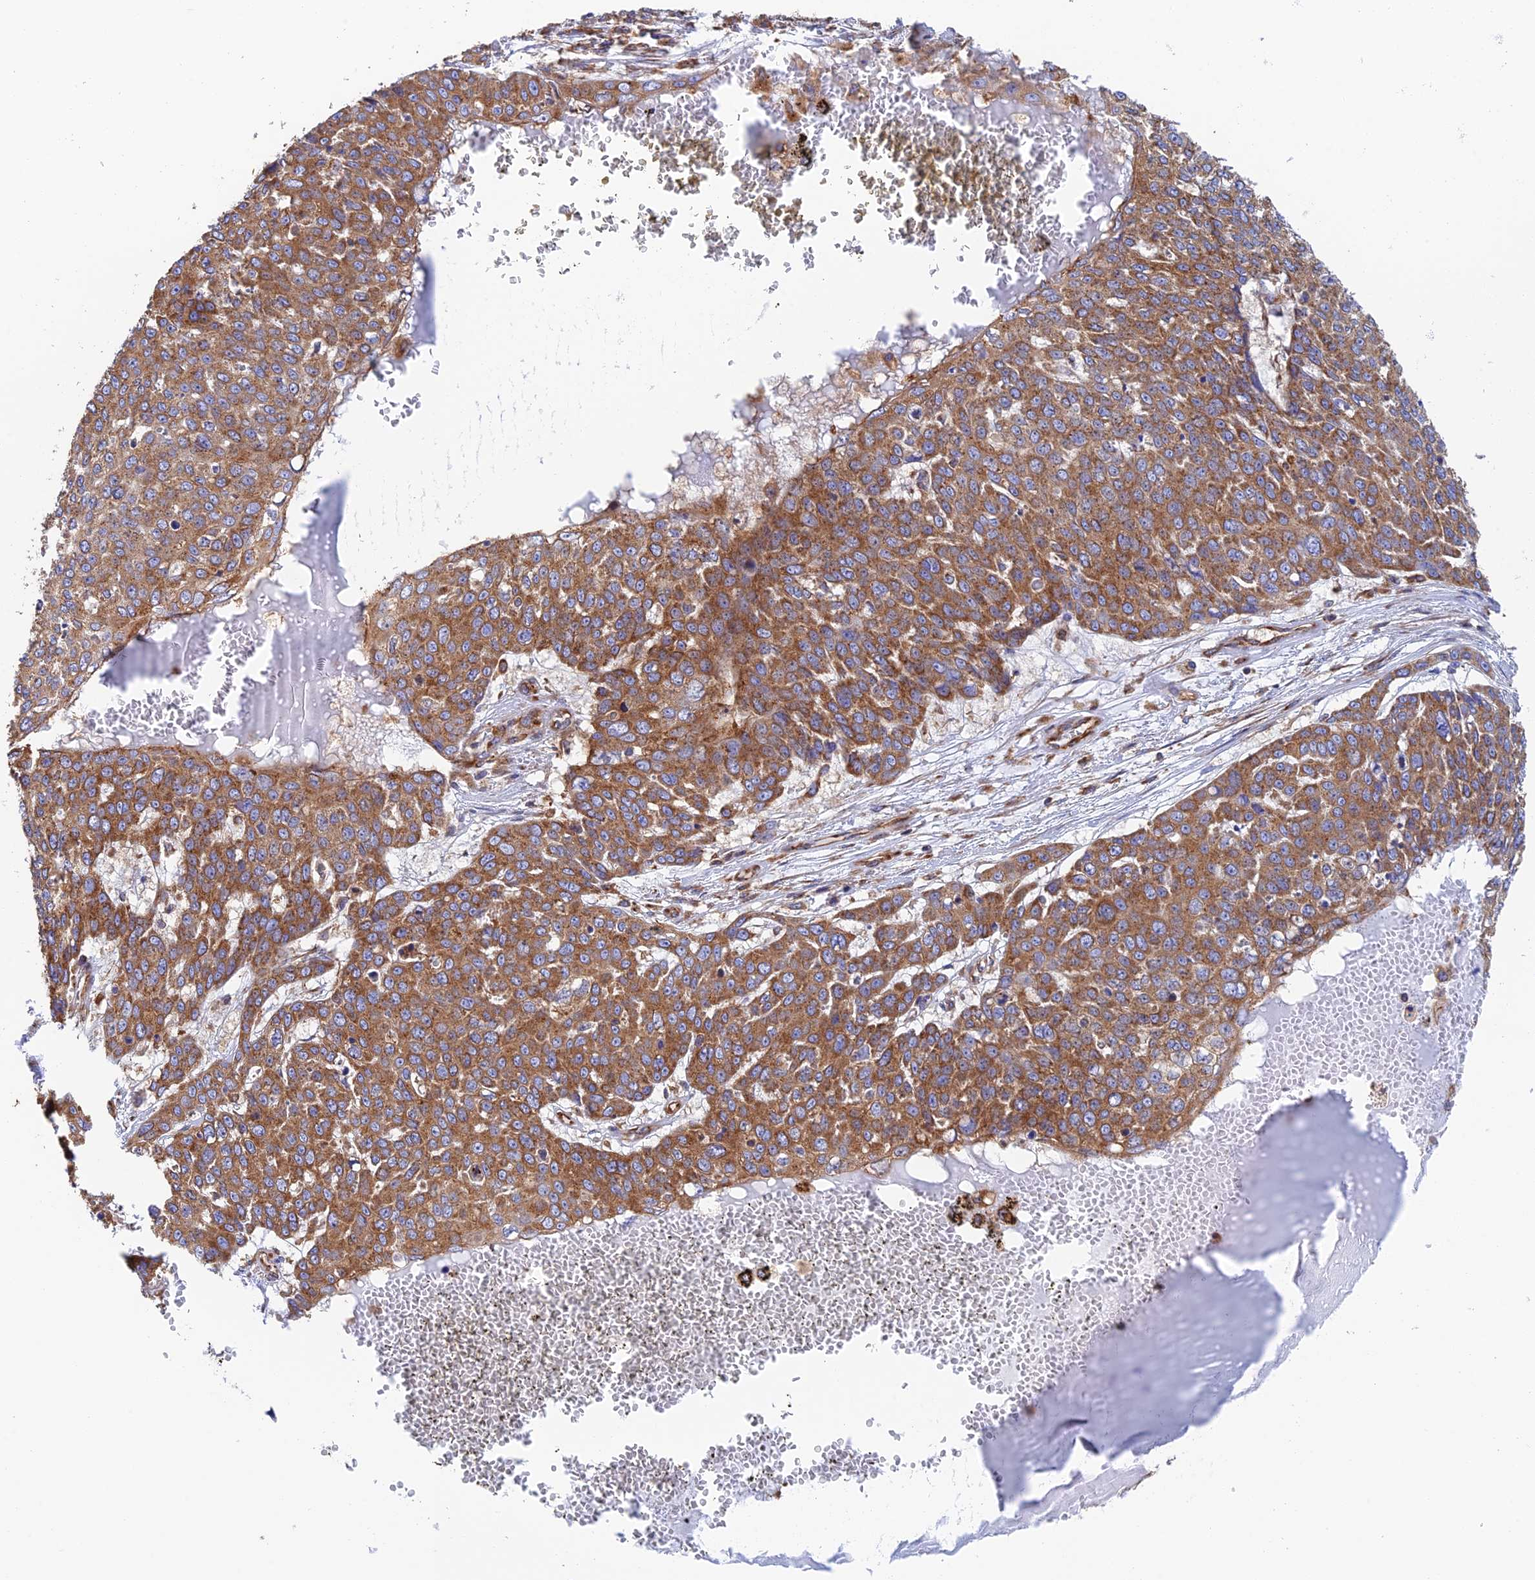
{"staining": {"intensity": "strong", "quantity": ">75%", "location": "cytoplasmic/membranous"}, "tissue": "skin cancer", "cell_type": "Tumor cells", "image_type": "cancer", "snomed": [{"axis": "morphology", "description": "Squamous cell carcinoma, NOS"}, {"axis": "topography", "description": "Skin"}], "caption": "Immunohistochemistry photomicrograph of human skin cancer (squamous cell carcinoma) stained for a protein (brown), which exhibits high levels of strong cytoplasmic/membranous staining in approximately >75% of tumor cells.", "gene": "DCTN2", "patient": {"sex": "male", "age": 71}}